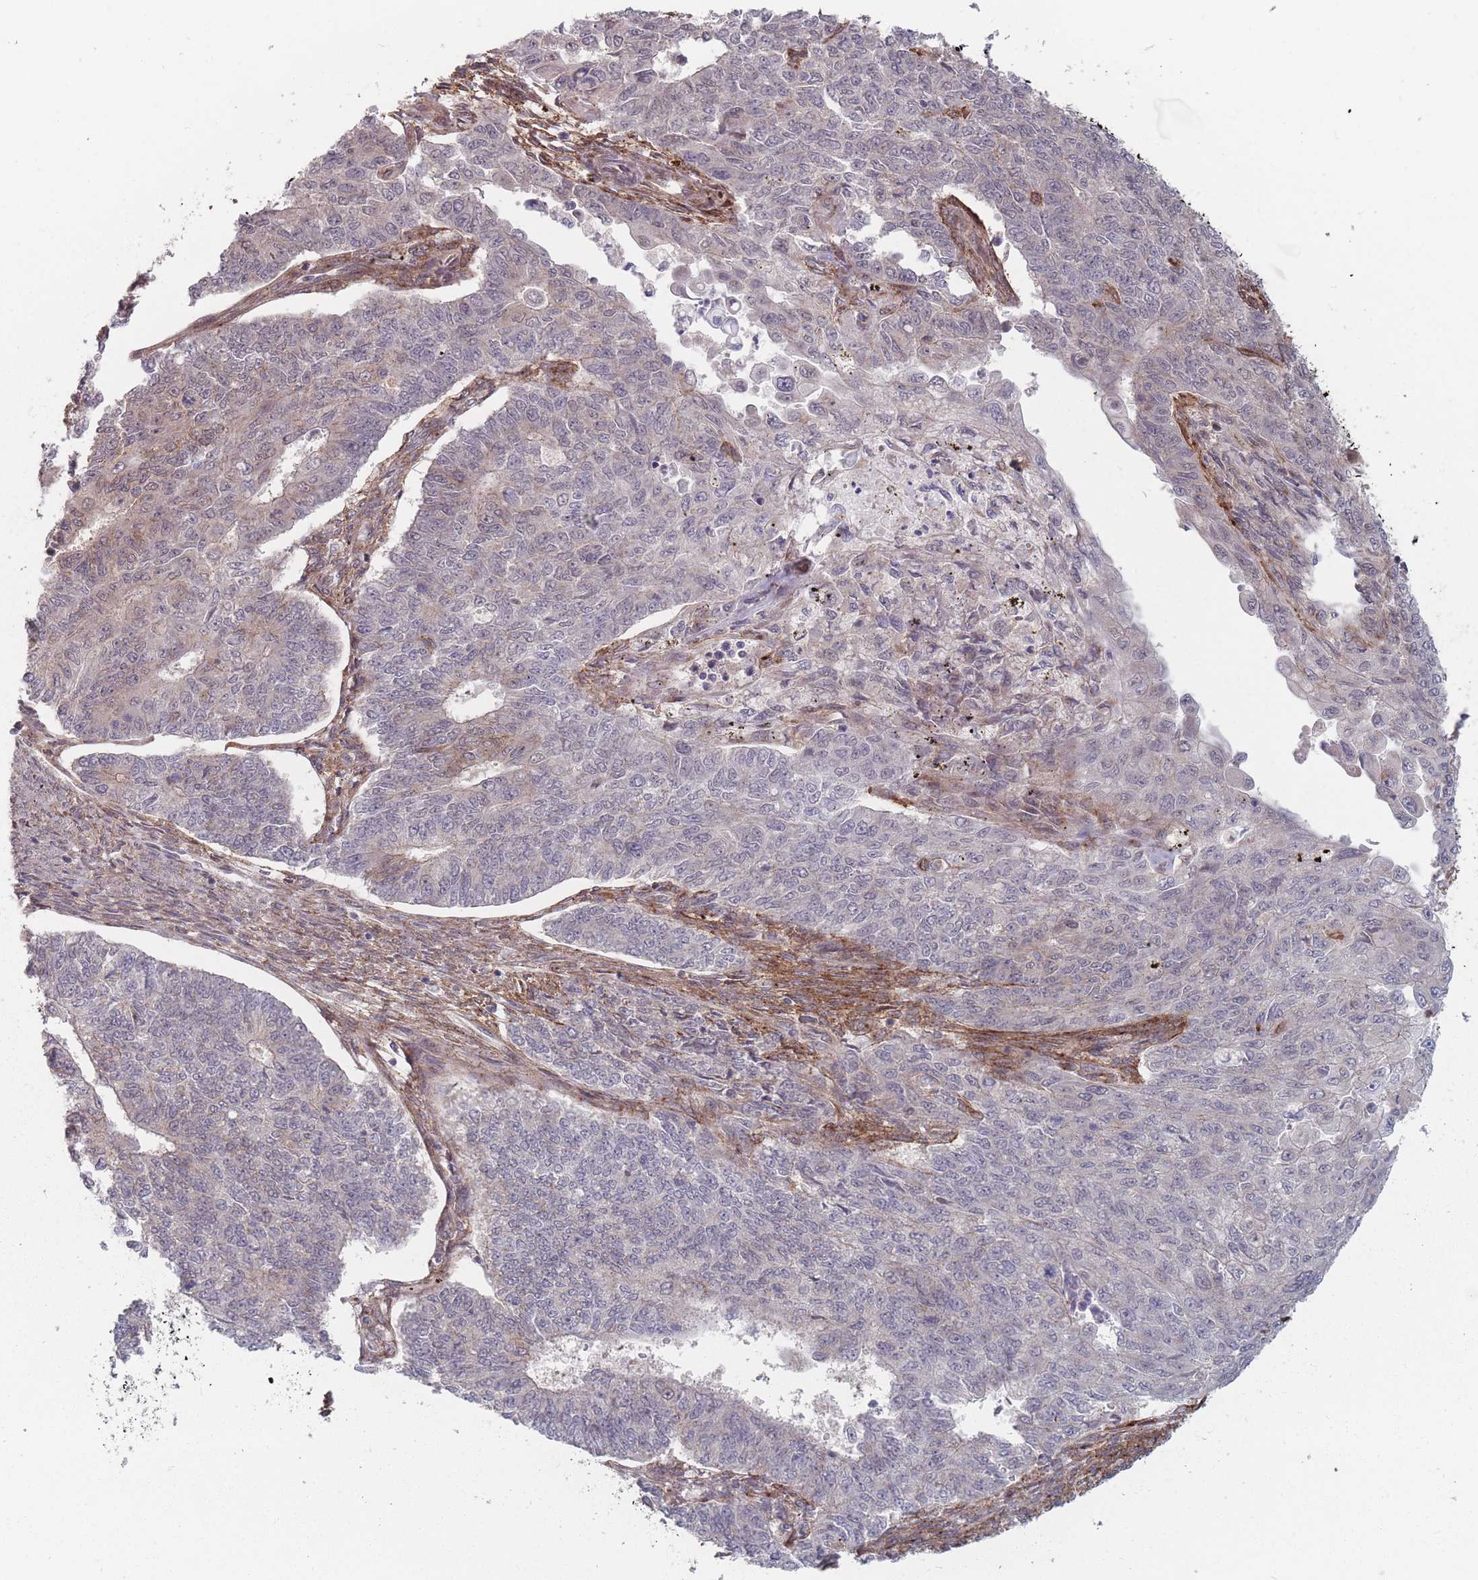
{"staining": {"intensity": "negative", "quantity": "none", "location": "none"}, "tissue": "endometrial cancer", "cell_type": "Tumor cells", "image_type": "cancer", "snomed": [{"axis": "morphology", "description": "Adenocarcinoma, NOS"}, {"axis": "topography", "description": "Endometrium"}], "caption": "The immunohistochemistry image has no significant positivity in tumor cells of endometrial cancer (adenocarcinoma) tissue.", "gene": "CNTRL", "patient": {"sex": "female", "age": 32}}